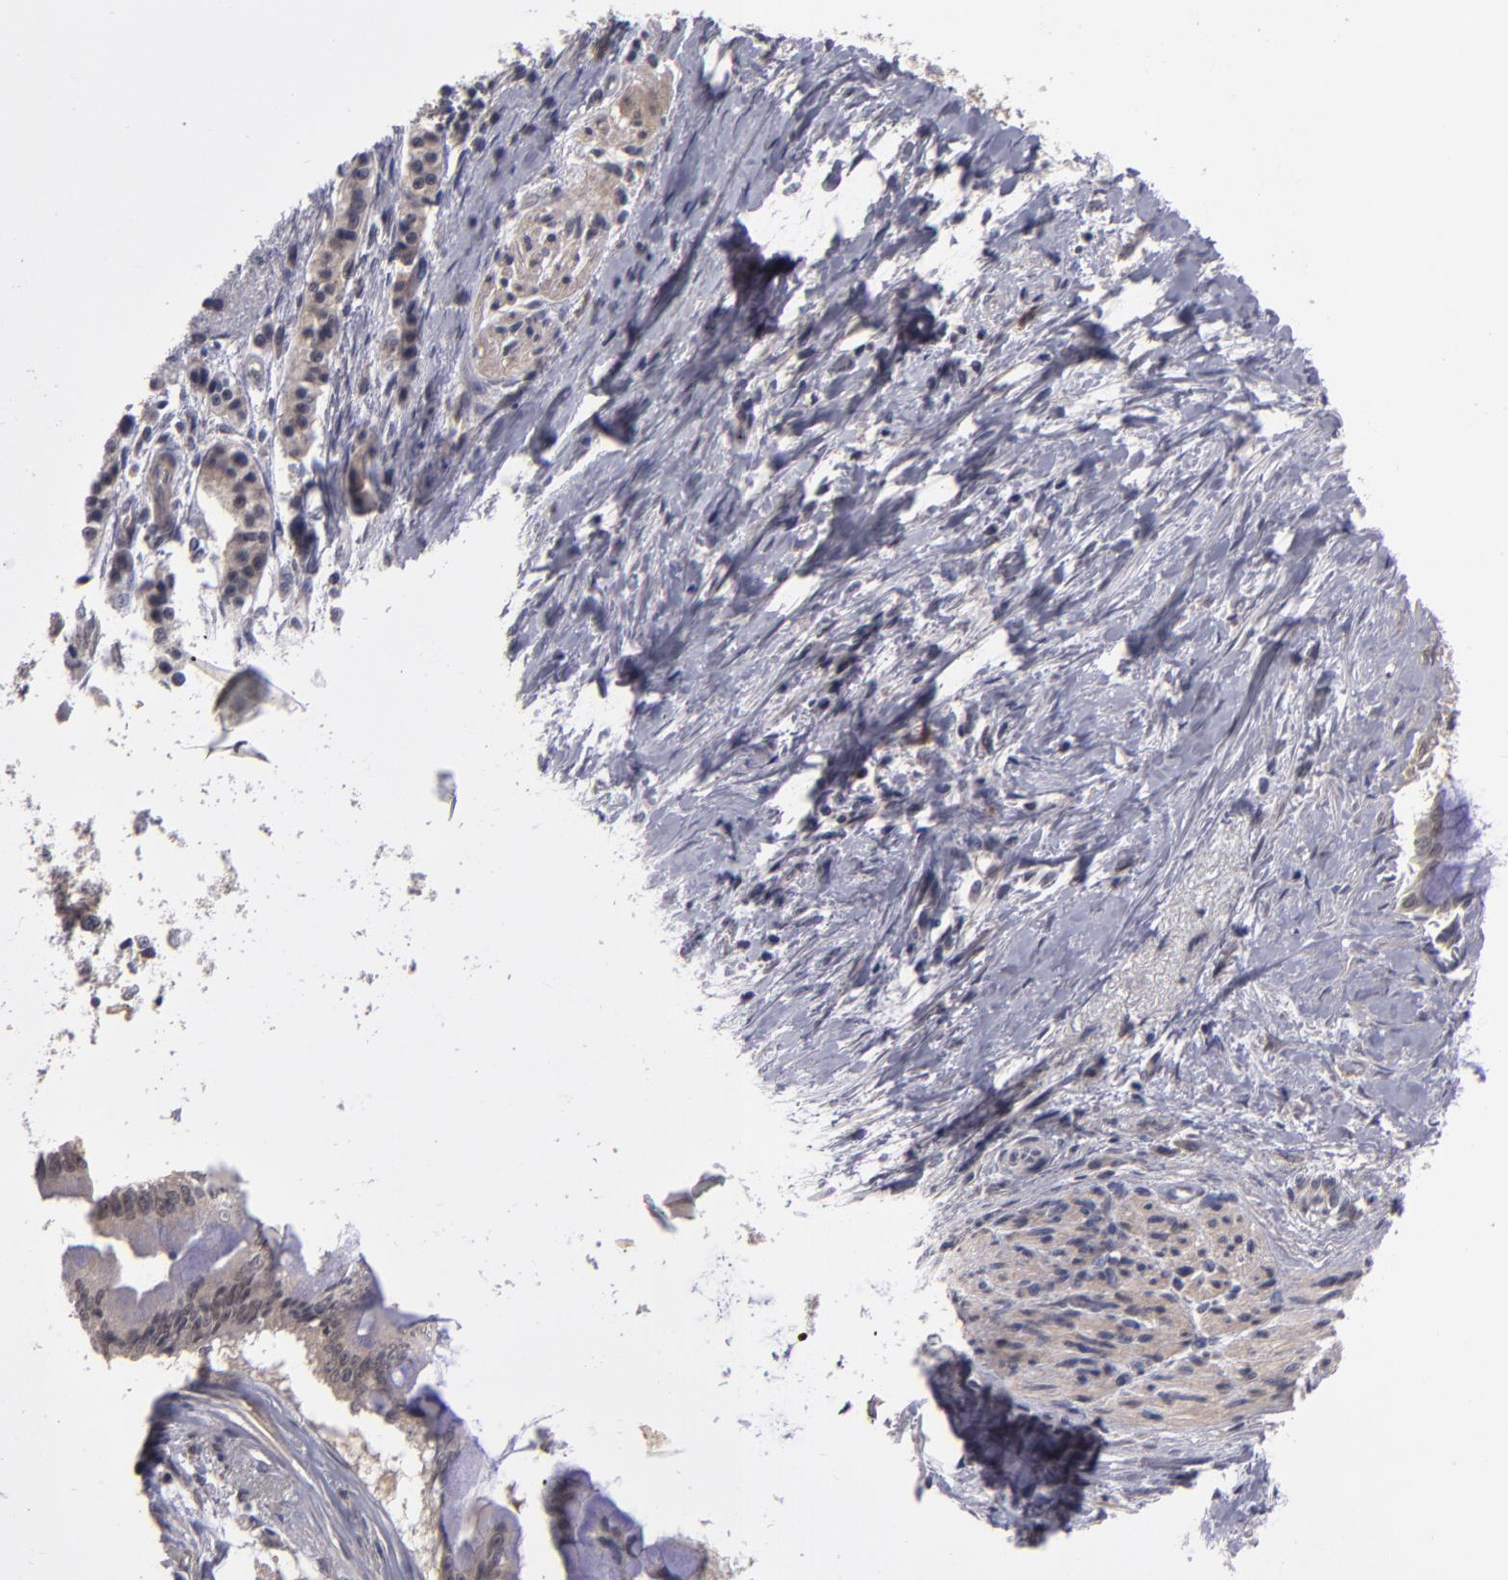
{"staining": {"intensity": "moderate", "quantity": ">75%", "location": "cytoplasmic/membranous"}, "tissue": "pancreatic cancer", "cell_type": "Tumor cells", "image_type": "cancer", "snomed": [{"axis": "morphology", "description": "Adenocarcinoma, NOS"}, {"axis": "topography", "description": "Pancreas"}], "caption": "Protein analysis of pancreatic adenocarcinoma tissue demonstrates moderate cytoplasmic/membranous staining in about >75% of tumor cells.", "gene": "TYMS", "patient": {"sex": "male", "age": 59}}